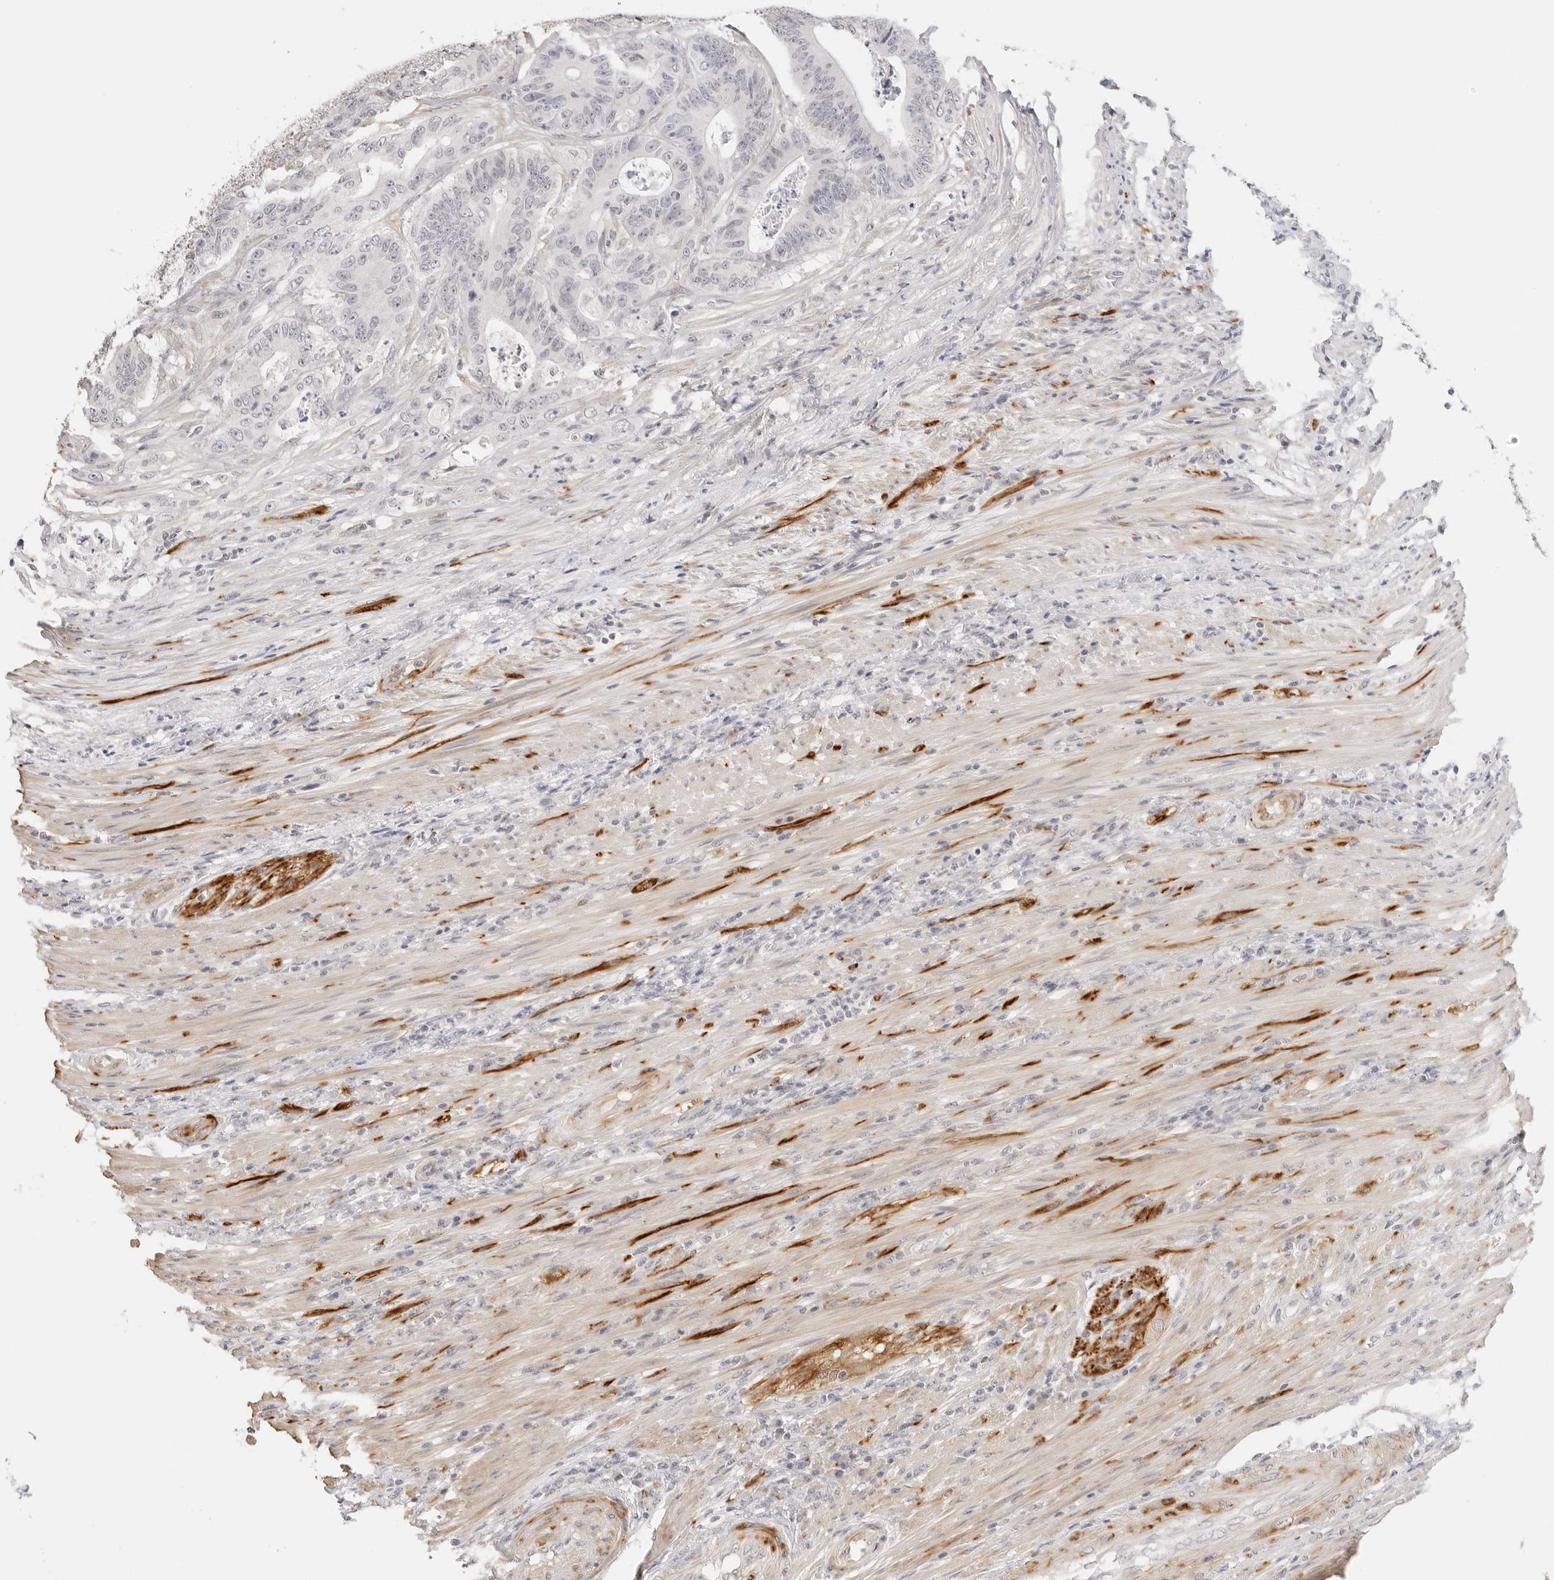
{"staining": {"intensity": "negative", "quantity": "none", "location": "none"}, "tissue": "colorectal cancer", "cell_type": "Tumor cells", "image_type": "cancer", "snomed": [{"axis": "morphology", "description": "Adenocarcinoma, NOS"}, {"axis": "topography", "description": "Colon"}], "caption": "DAB immunohistochemical staining of colorectal cancer (adenocarcinoma) reveals no significant expression in tumor cells. (IHC, brightfield microscopy, high magnification).", "gene": "PCDH19", "patient": {"sex": "male", "age": 83}}